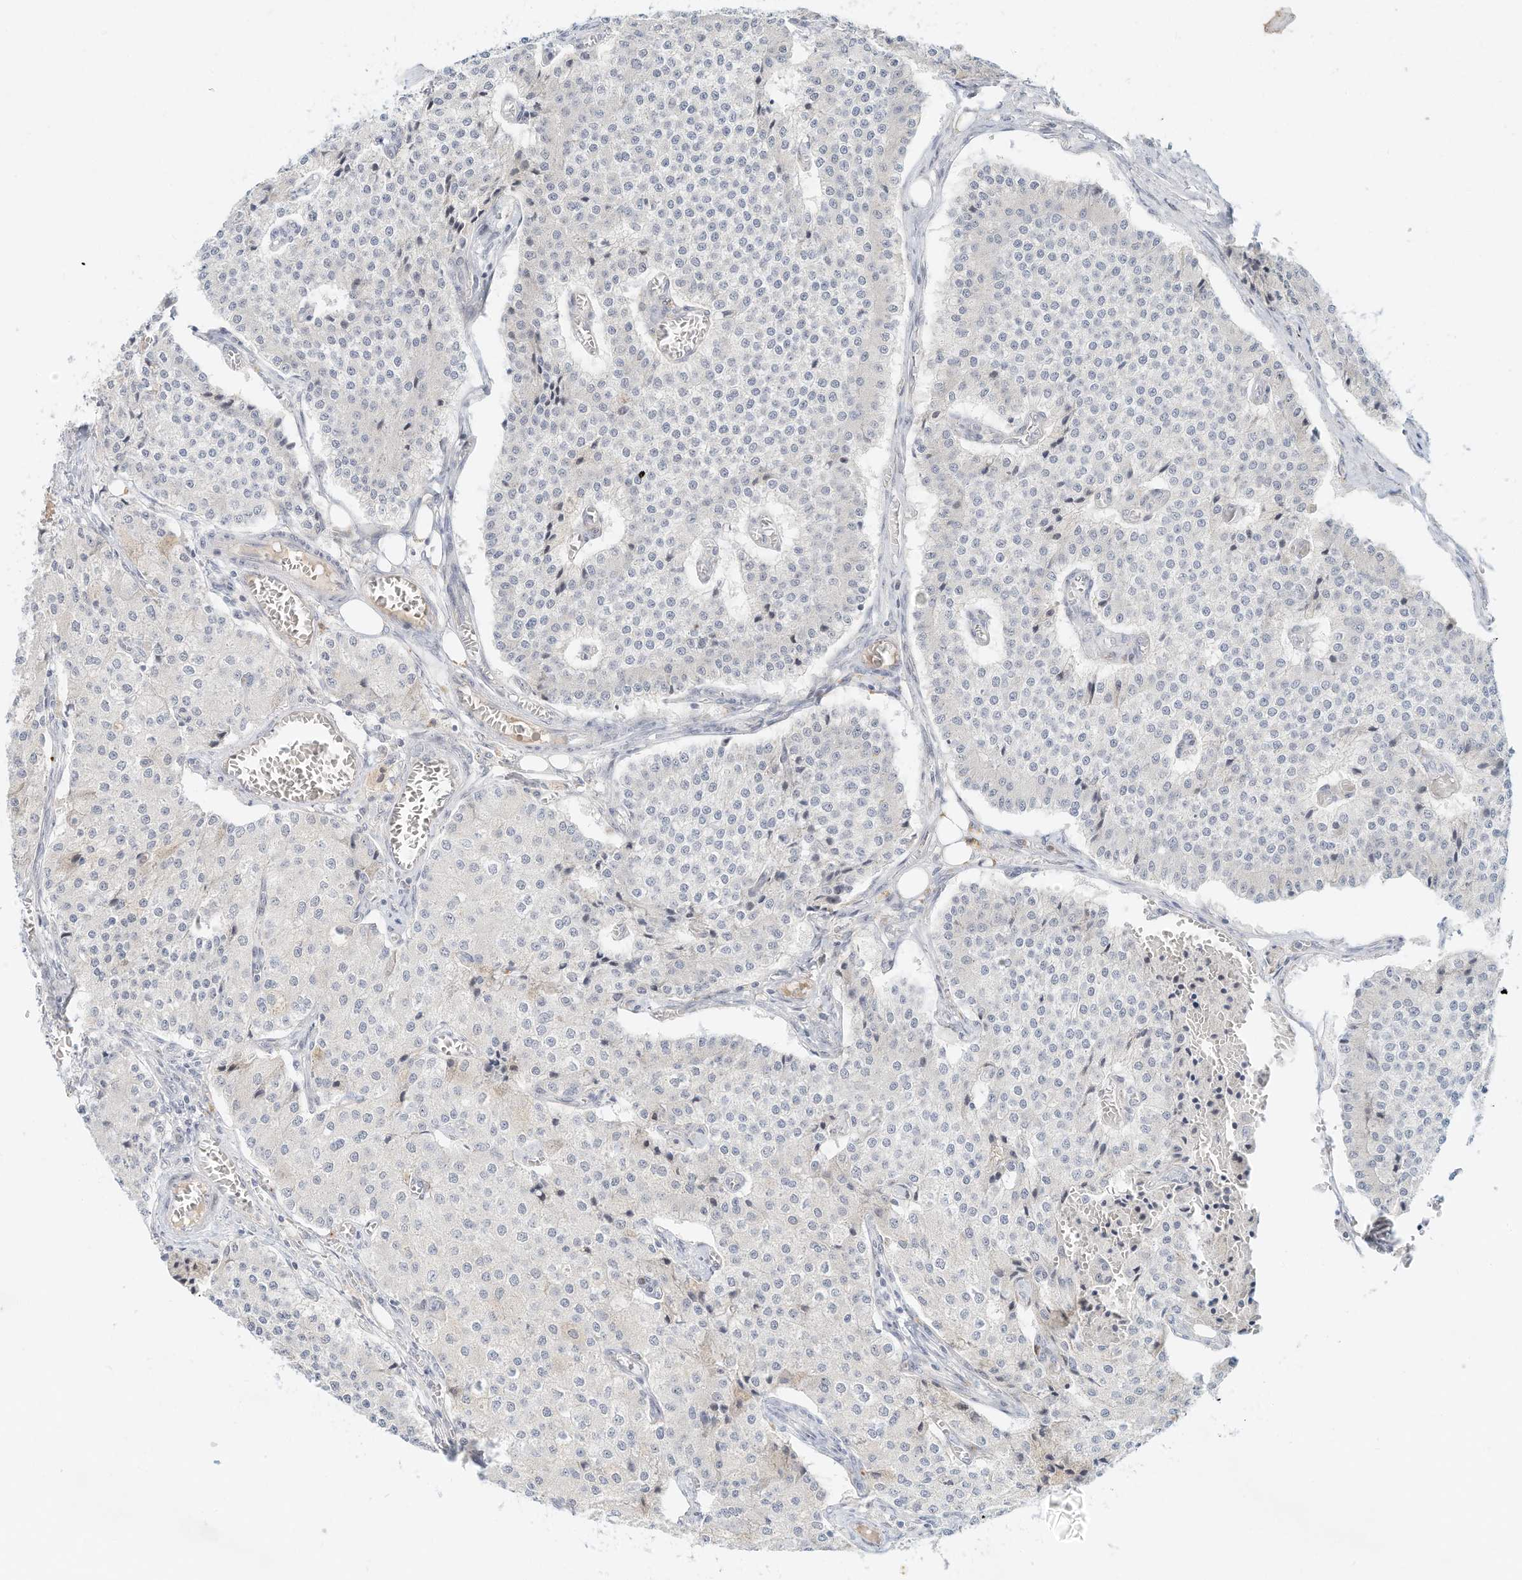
{"staining": {"intensity": "negative", "quantity": "none", "location": "none"}, "tissue": "carcinoid", "cell_type": "Tumor cells", "image_type": "cancer", "snomed": [{"axis": "morphology", "description": "Carcinoid, malignant, NOS"}, {"axis": "topography", "description": "Colon"}], "caption": "This micrograph is of carcinoid stained with immunohistochemistry (IHC) to label a protein in brown with the nuclei are counter-stained blue. There is no positivity in tumor cells. The staining is performed using DAB brown chromogen with nuclei counter-stained in using hematoxylin.", "gene": "PAK6", "patient": {"sex": "female", "age": 52}}